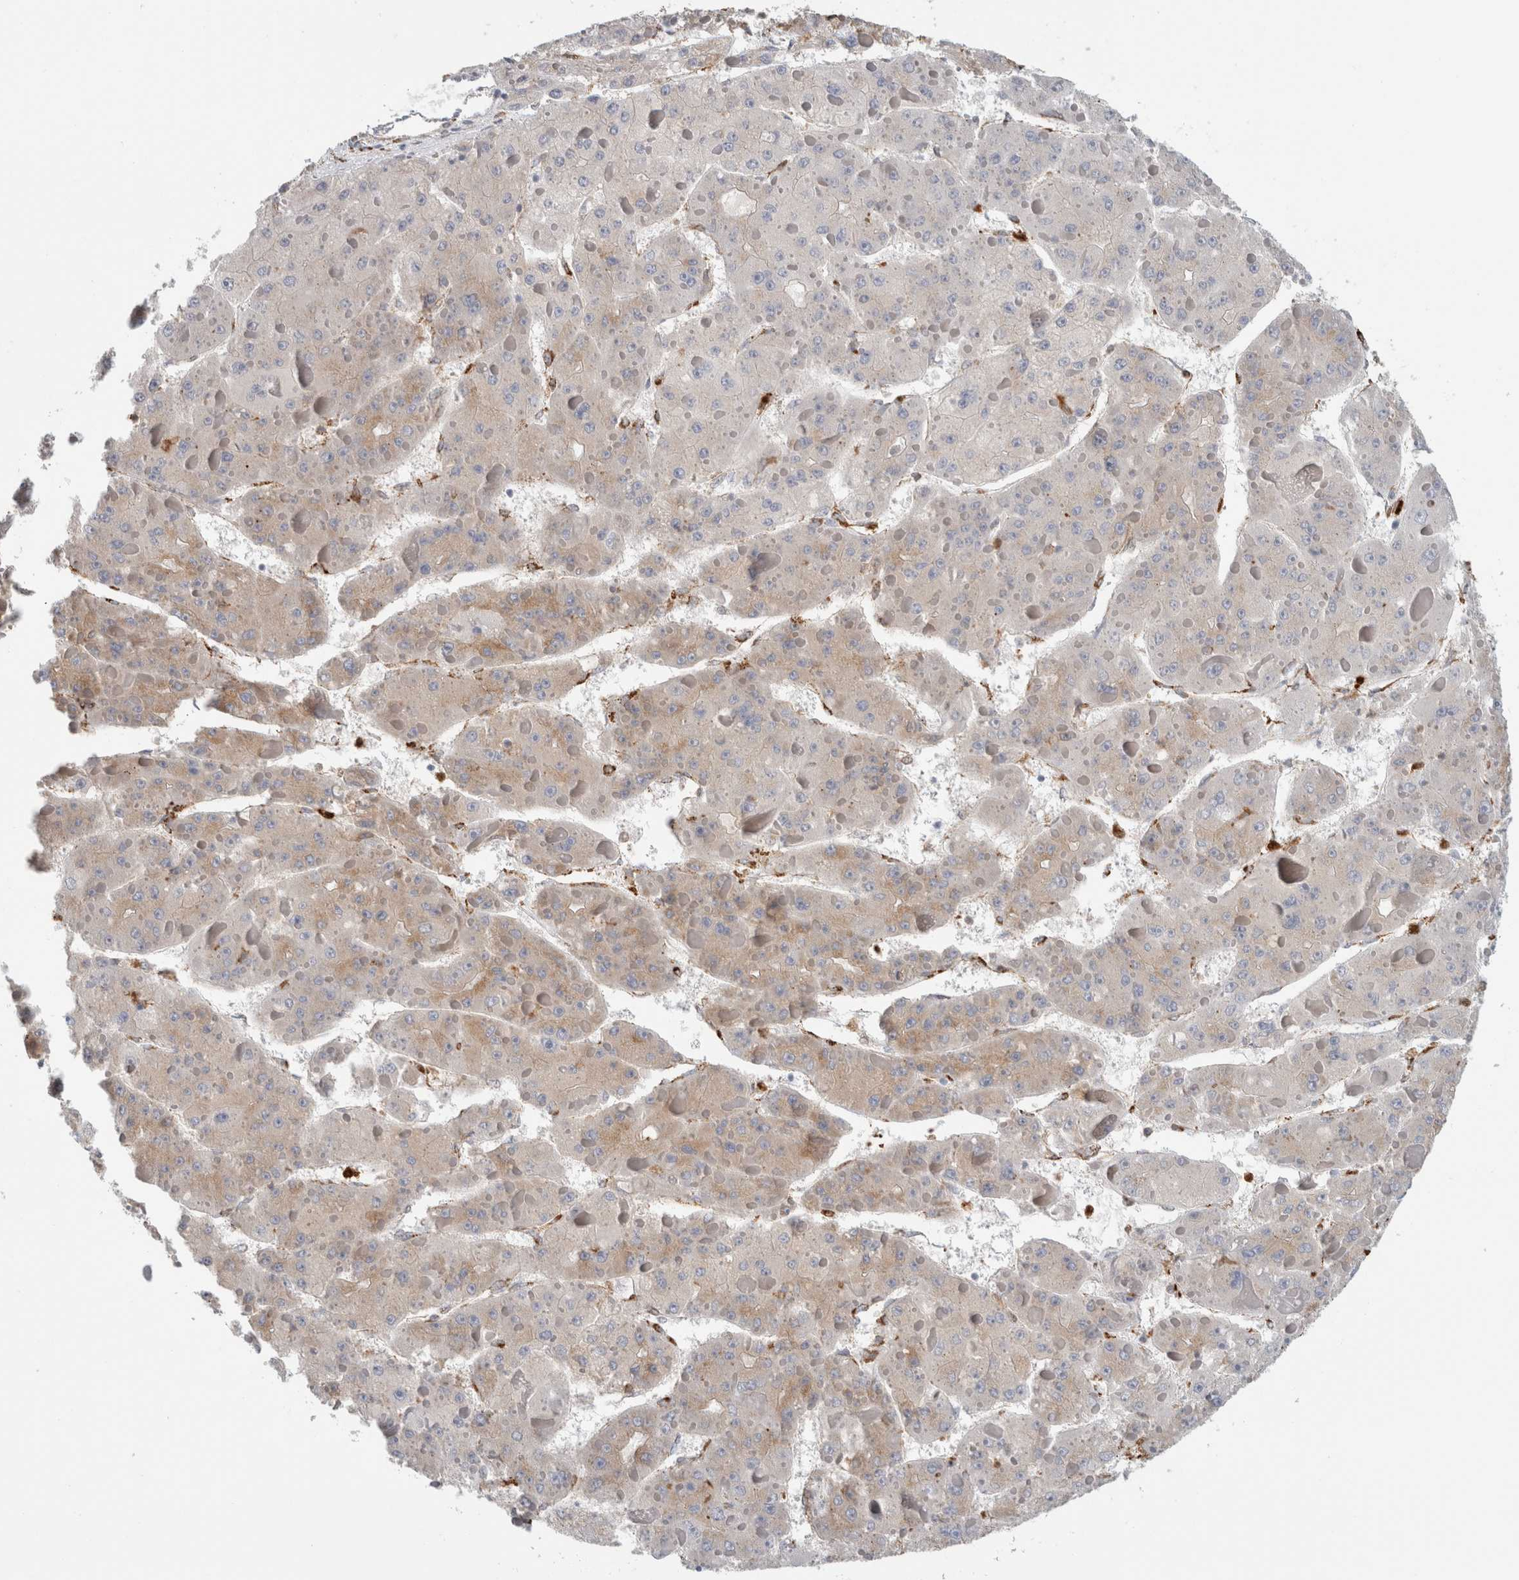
{"staining": {"intensity": "weak", "quantity": "25%-75%", "location": "cytoplasmic/membranous"}, "tissue": "liver cancer", "cell_type": "Tumor cells", "image_type": "cancer", "snomed": [{"axis": "morphology", "description": "Carcinoma, Hepatocellular, NOS"}, {"axis": "topography", "description": "Liver"}], "caption": "This image reveals immunohistochemistry staining of liver hepatocellular carcinoma, with low weak cytoplasmic/membranous expression in approximately 25%-75% of tumor cells.", "gene": "P4HA1", "patient": {"sex": "female", "age": 73}}